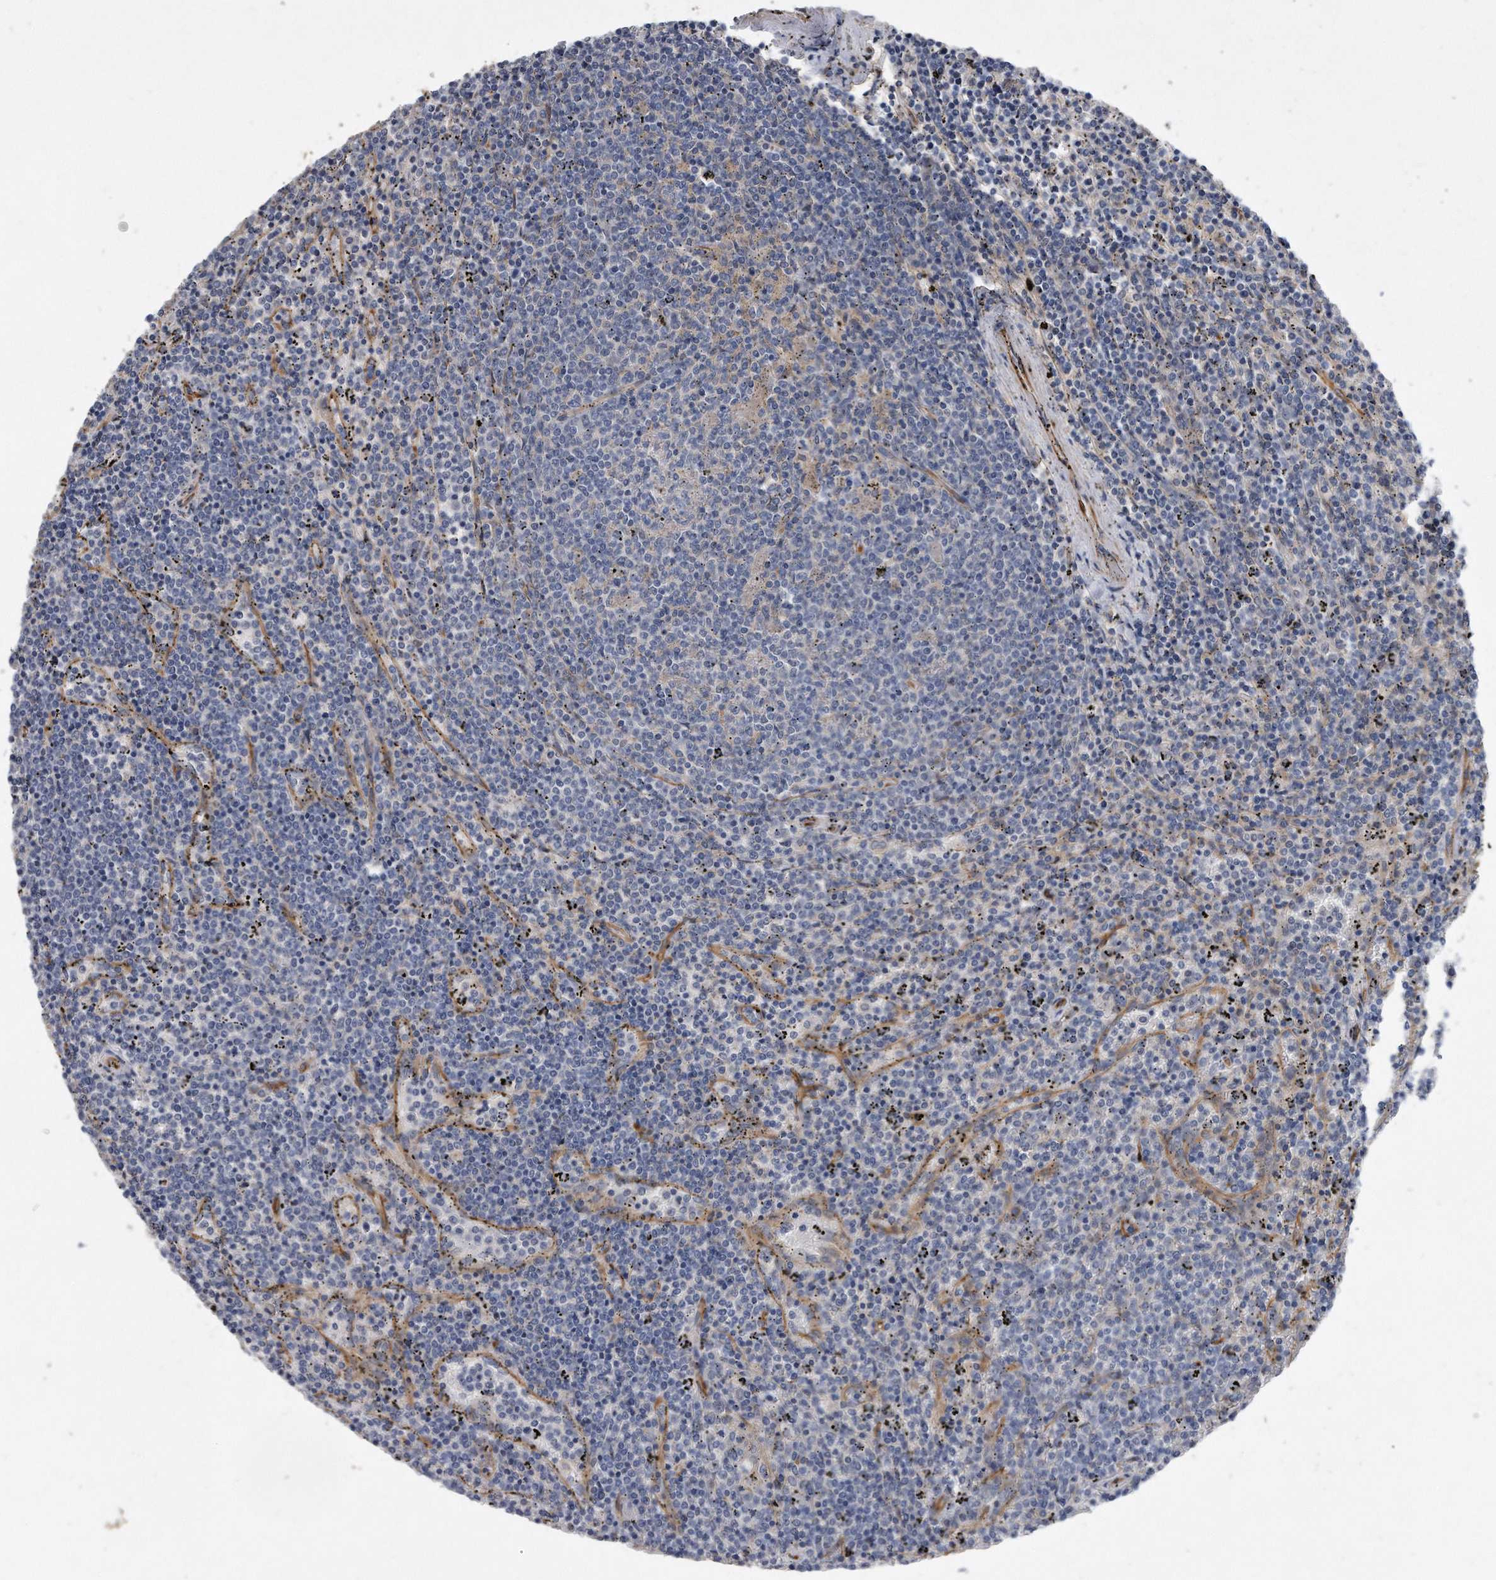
{"staining": {"intensity": "negative", "quantity": "none", "location": "none"}, "tissue": "lymphoma", "cell_type": "Tumor cells", "image_type": "cancer", "snomed": [{"axis": "morphology", "description": "Malignant lymphoma, non-Hodgkin's type, Low grade"}, {"axis": "topography", "description": "Spleen"}], "caption": "Tumor cells show no significant protein staining in lymphoma.", "gene": "GPC1", "patient": {"sex": "female", "age": 50}}